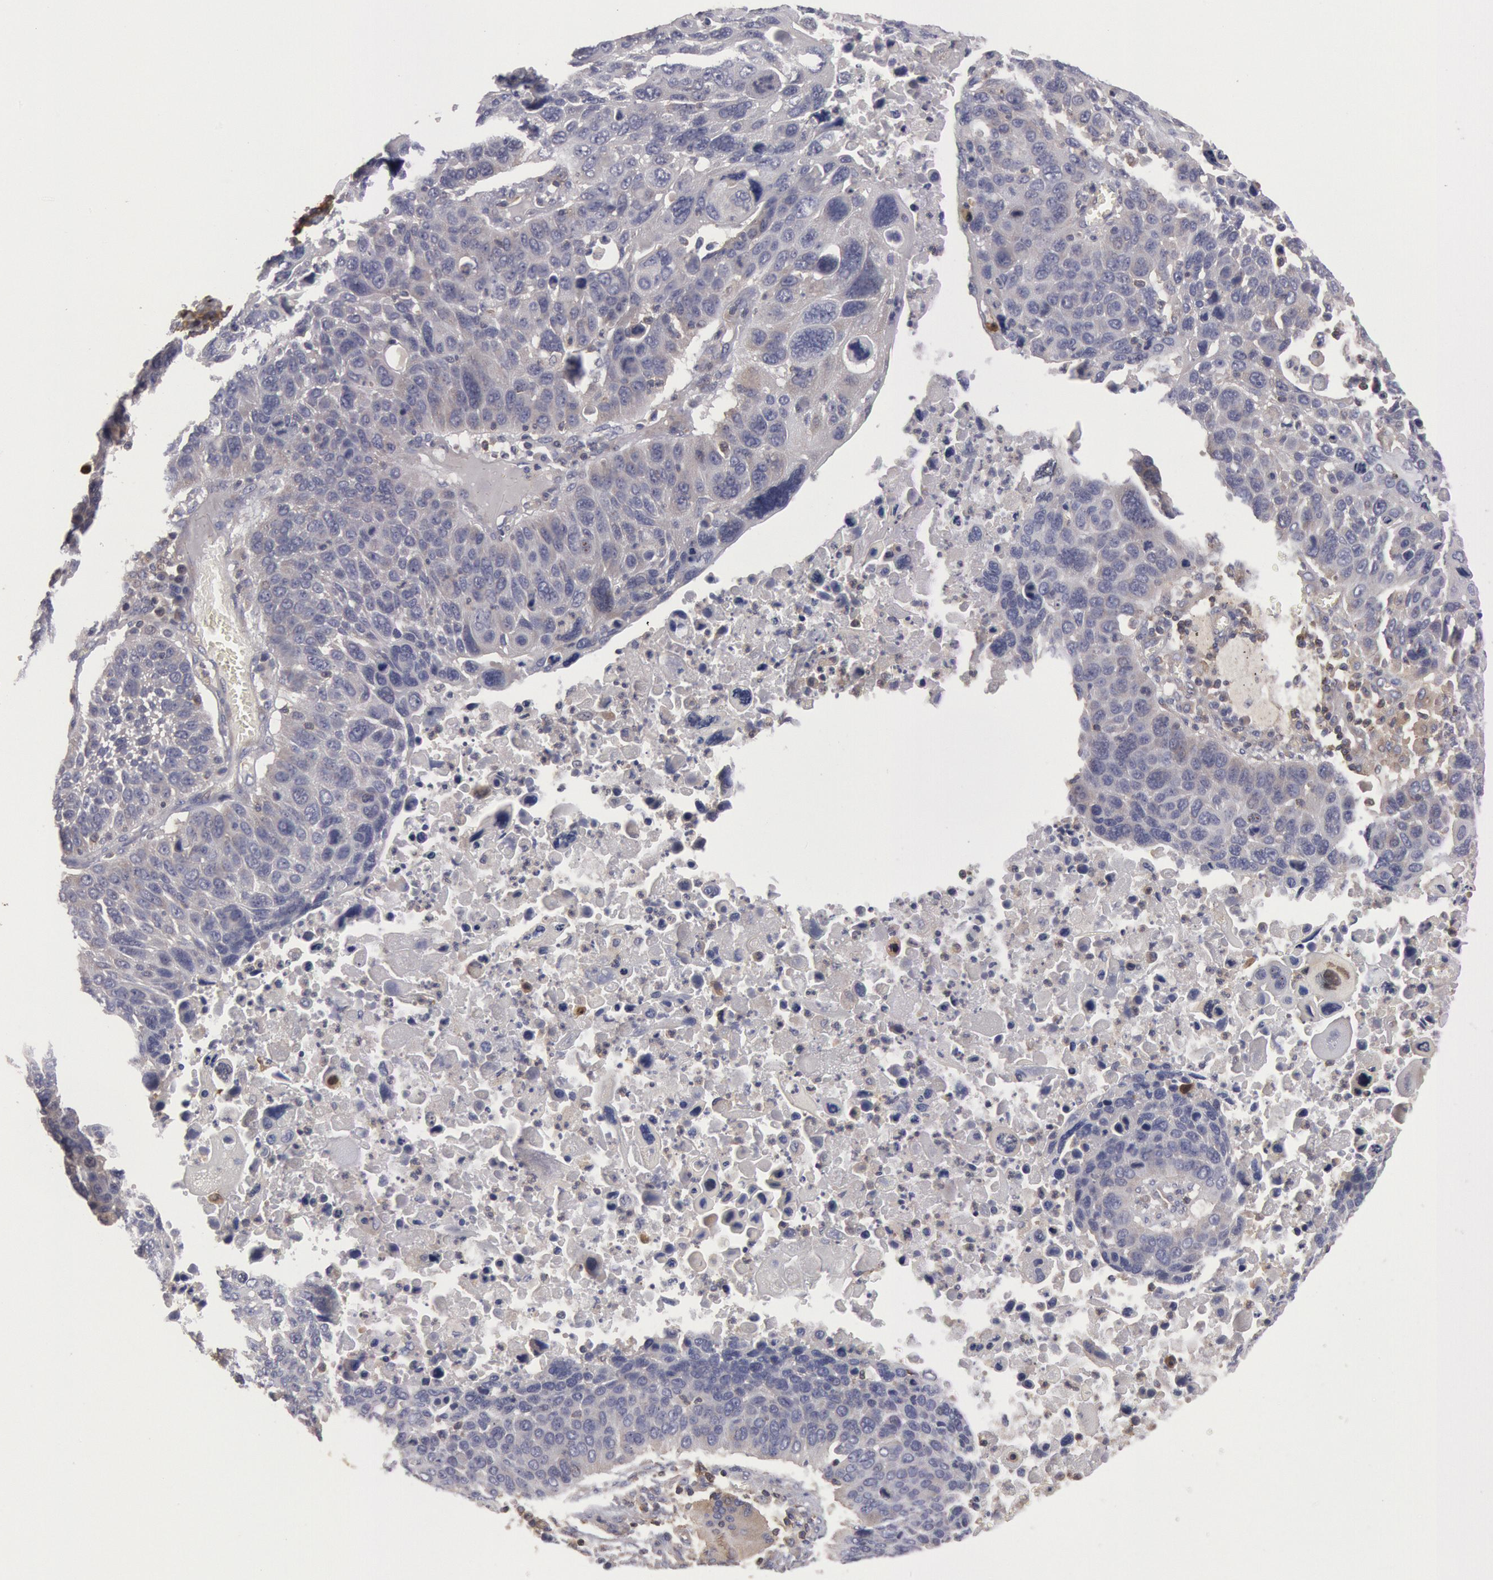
{"staining": {"intensity": "negative", "quantity": "none", "location": "none"}, "tissue": "lung cancer", "cell_type": "Tumor cells", "image_type": "cancer", "snomed": [{"axis": "morphology", "description": "Squamous cell carcinoma, NOS"}, {"axis": "topography", "description": "Lung"}], "caption": "A high-resolution photomicrograph shows immunohistochemistry (IHC) staining of lung cancer, which exhibits no significant staining in tumor cells.", "gene": "PIK3R1", "patient": {"sex": "male", "age": 68}}